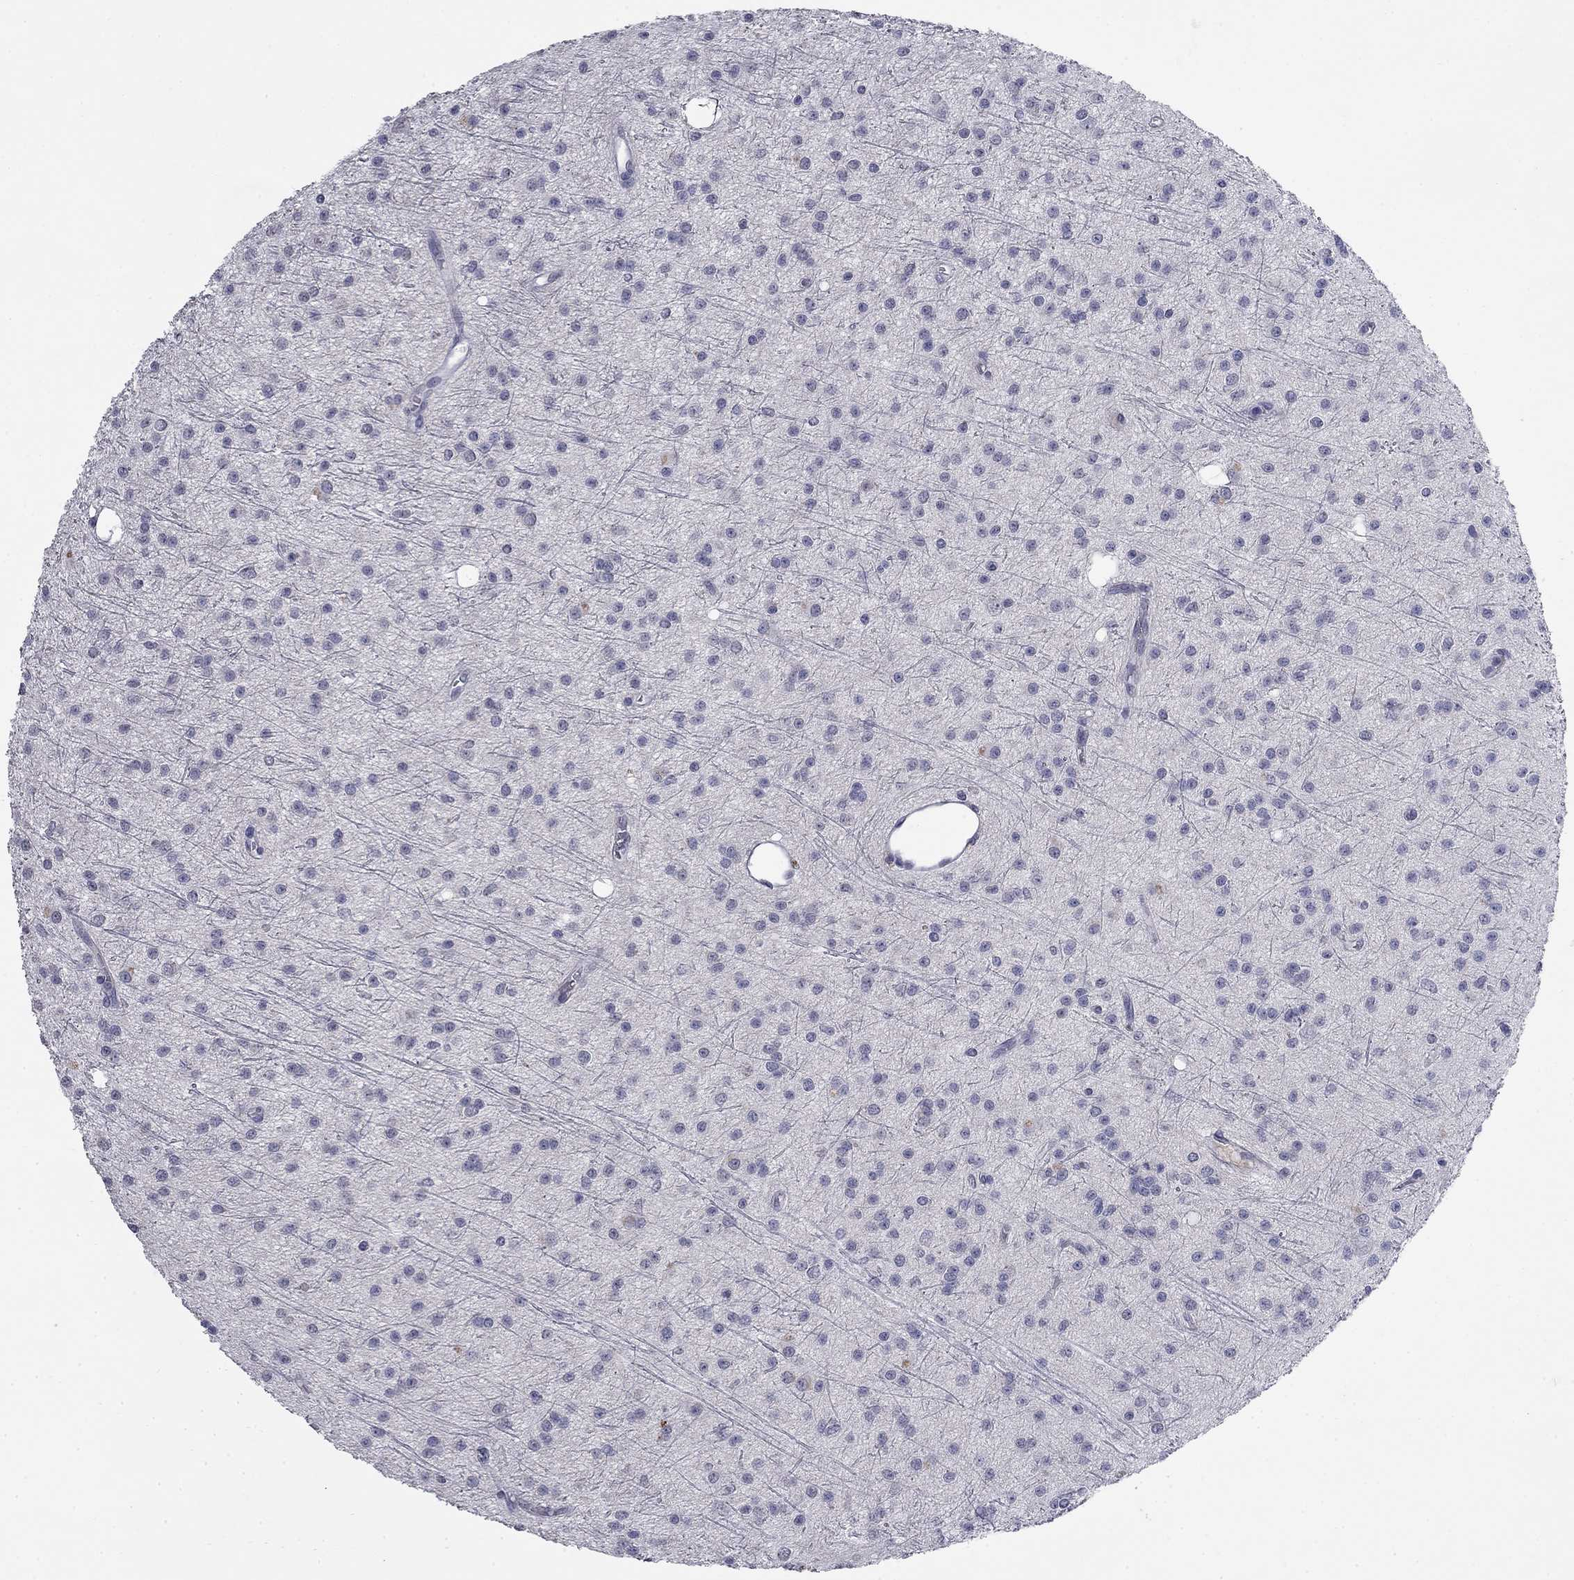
{"staining": {"intensity": "negative", "quantity": "none", "location": "none"}, "tissue": "glioma", "cell_type": "Tumor cells", "image_type": "cancer", "snomed": [{"axis": "morphology", "description": "Glioma, malignant, Low grade"}, {"axis": "topography", "description": "Brain"}], "caption": "An image of human malignant glioma (low-grade) is negative for staining in tumor cells. Brightfield microscopy of IHC stained with DAB (brown) and hematoxylin (blue), captured at high magnification.", "gene": "SLC51A", "patient": {"sex": "male", "age": 27}}